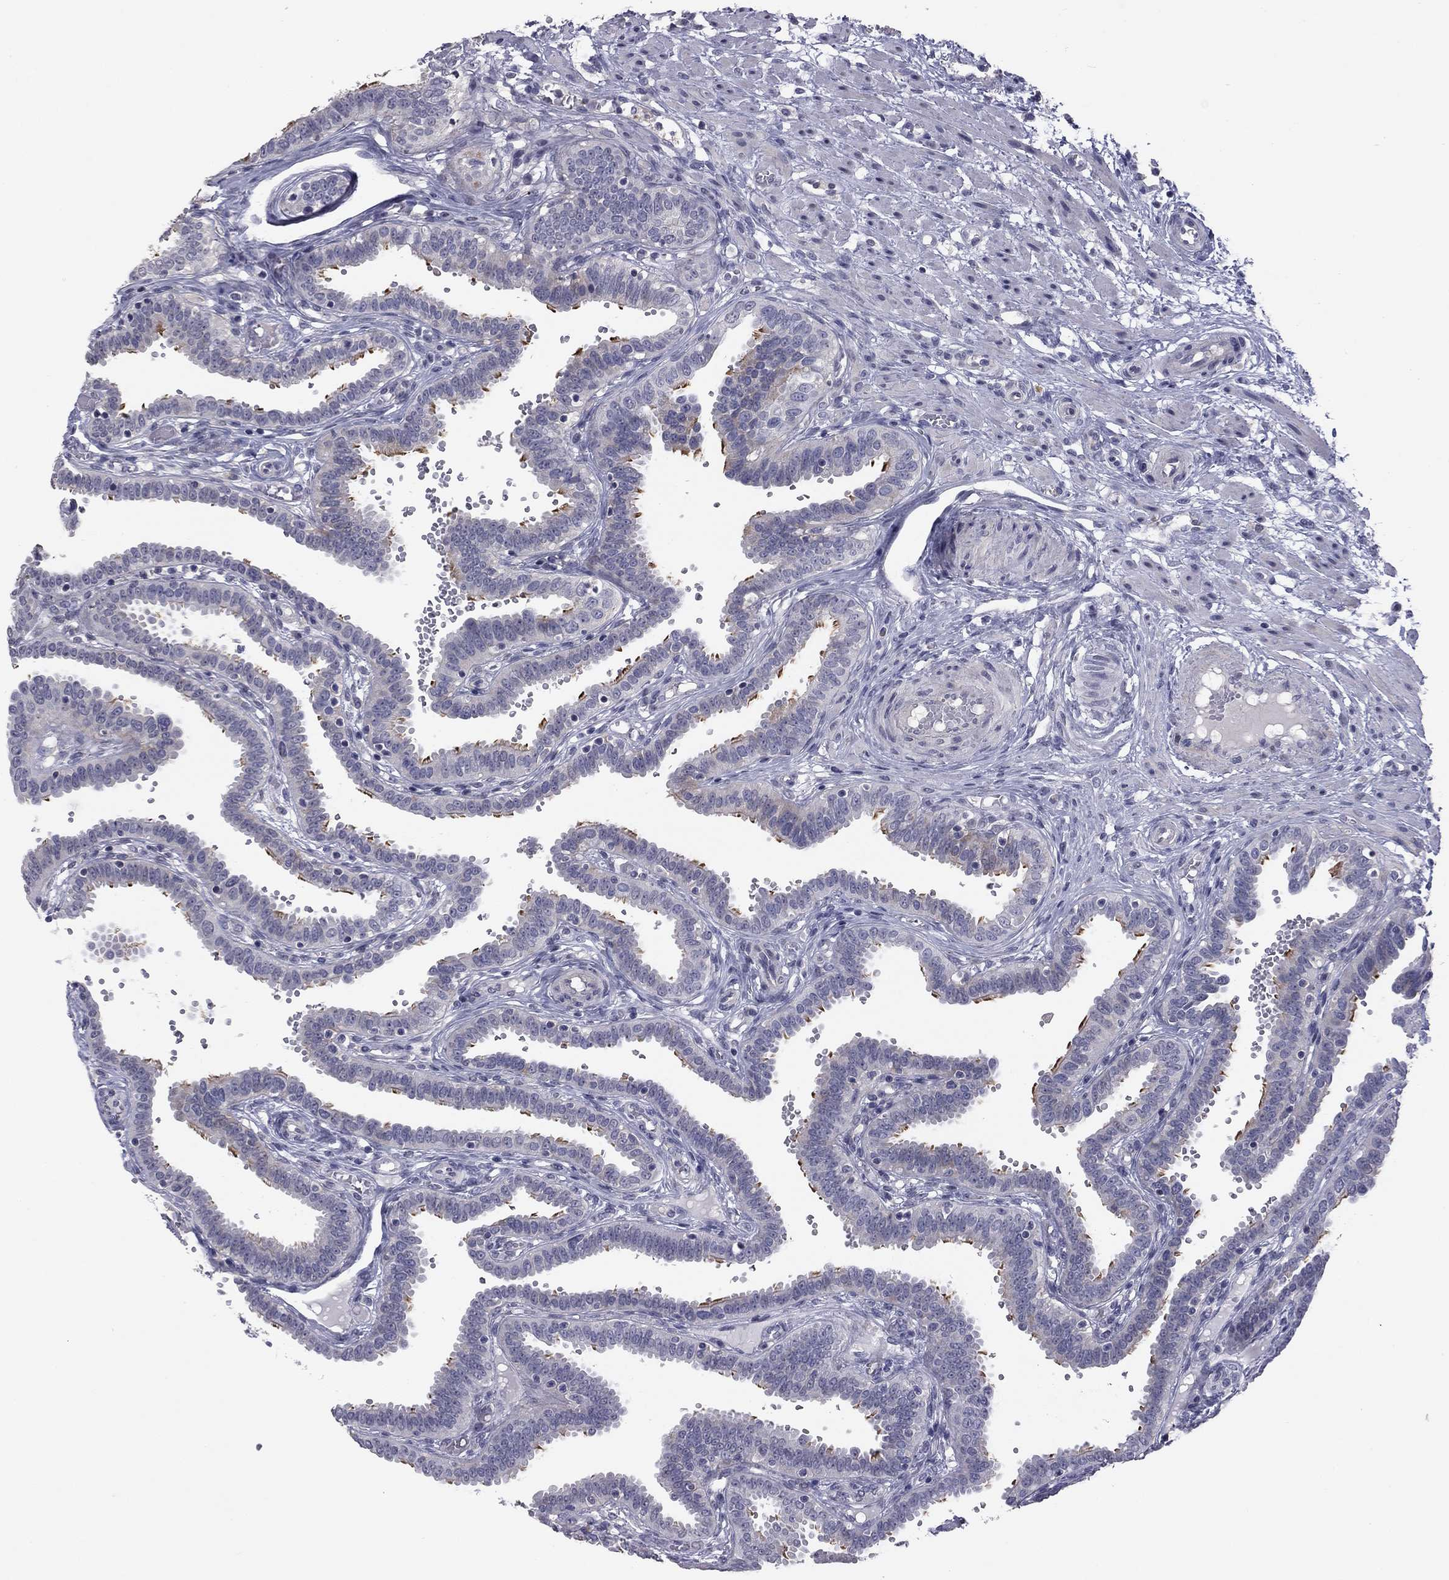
{"staining": {"intensity": "strong", "quantity": "<25%", "location": "cytoplasmic/membranous"}, "tissue": "fallopian tube", "cell_type": "Glandular cells", "image_type": "normal", "snomed": [{"axis": "morphology", "description": "Normal tissue, NOS"}, {"axis": "topography", "description": "Fallopian tube"}], "caption": "An image showing strong cytoplasmic/membranous positivity in about <25% of glandular cells in benign fallopian tube, as visualized by brown immunohistochemical staining.", "gene": "PRRT2", "patient": {"sex": "female", "age": 37}}